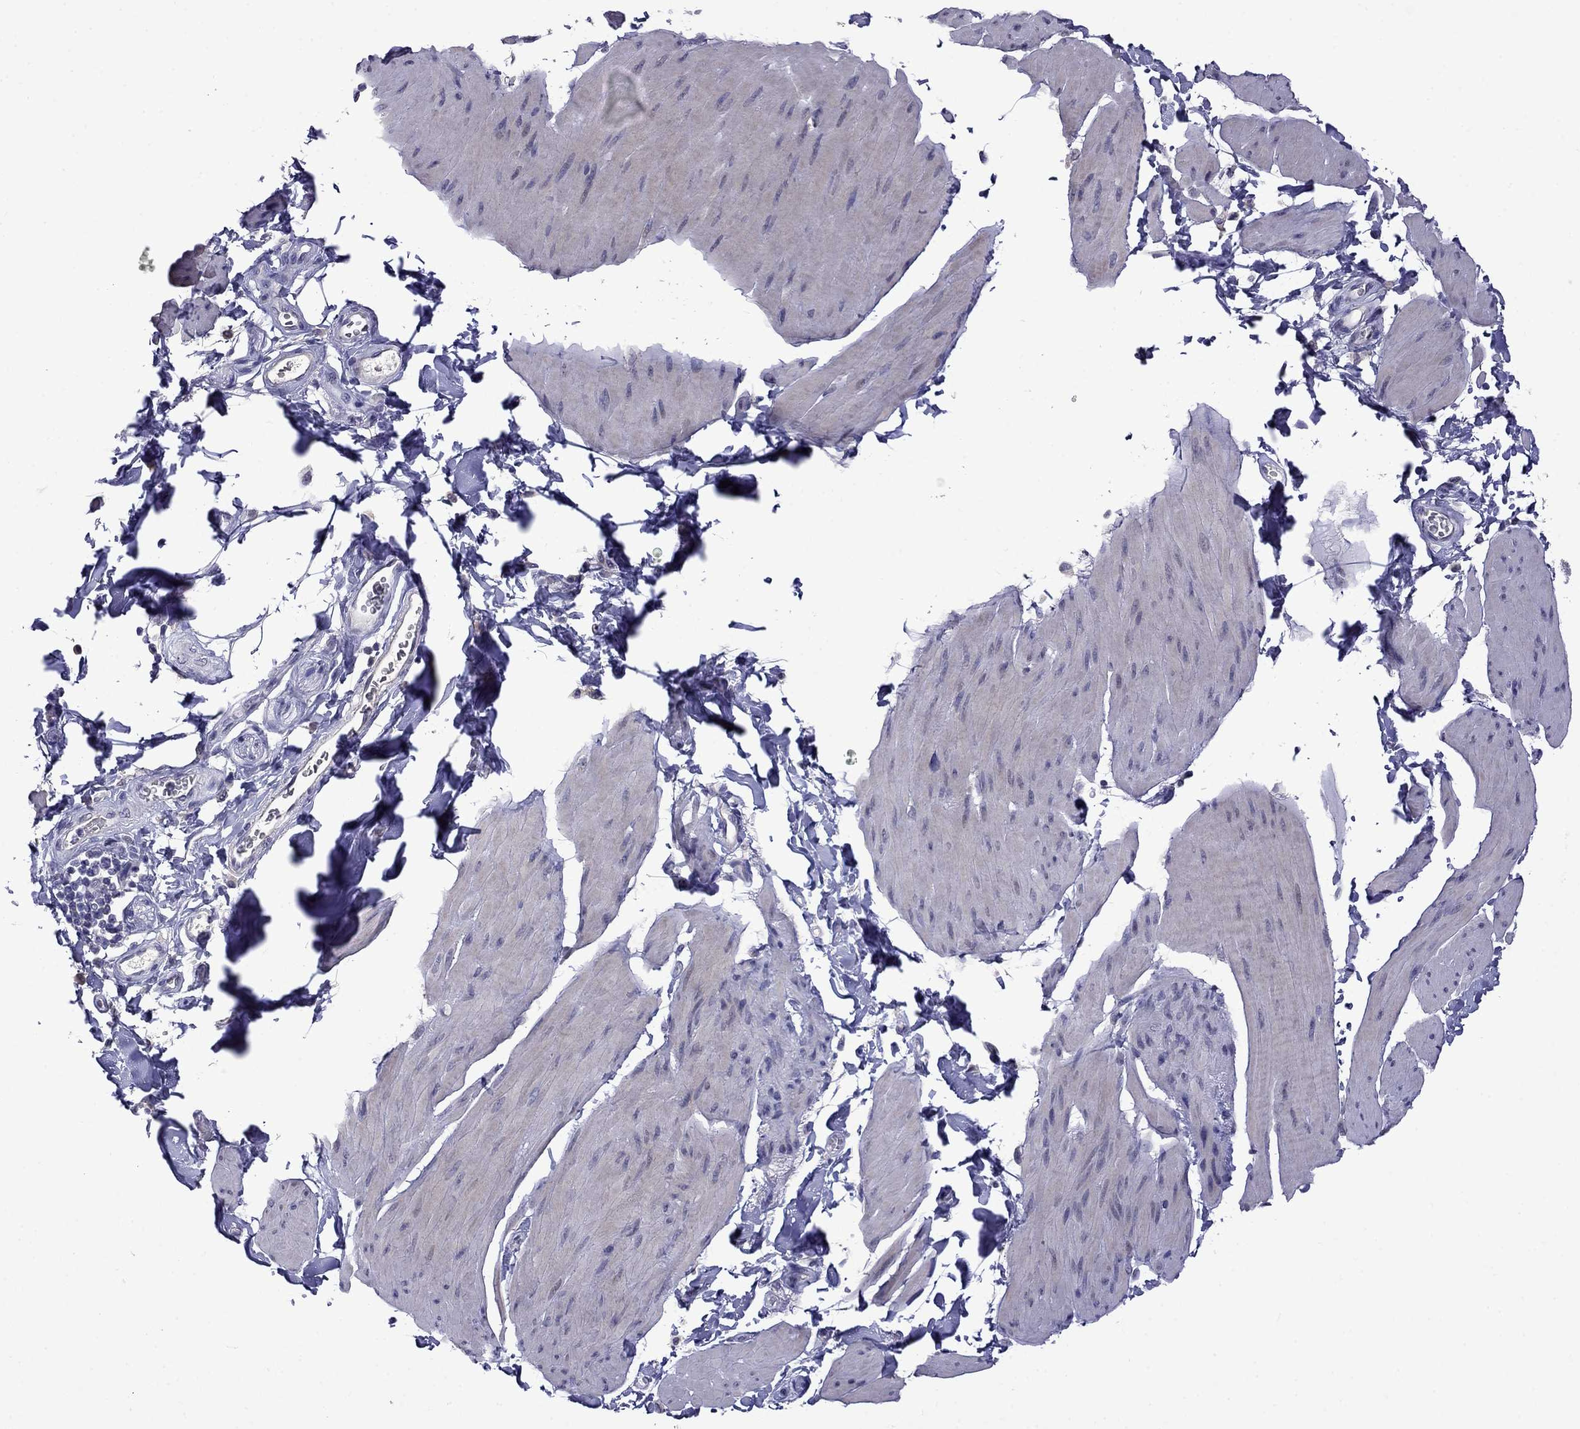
{"staining": {"intensity": "negative", "quantity": "none", "location": "none"}, "tissue": "smooth muscle", "cell_type": "Smooth muscle cells", "image_type": "normal", "snomed": [{"axis": "morphology", "description": "Normal tissue, NOS"}, {"axis": "topography", "description": "Adipose tissue"}, {"axis": "topography", "description": "Smooth muscle"}, {"axis": "topography", "description": "Peripheral nerve tissue"}], "caption": "Image shows no significant protein expression in smooth muscle cells of normal smooth muscle. (DAB (3,3'-diaminobenzidine) immunohistochemistry visualized using brightfield microscopy, high magnification).", "gene": "STAR", "patient": {"sex": "male", "age": 83}}